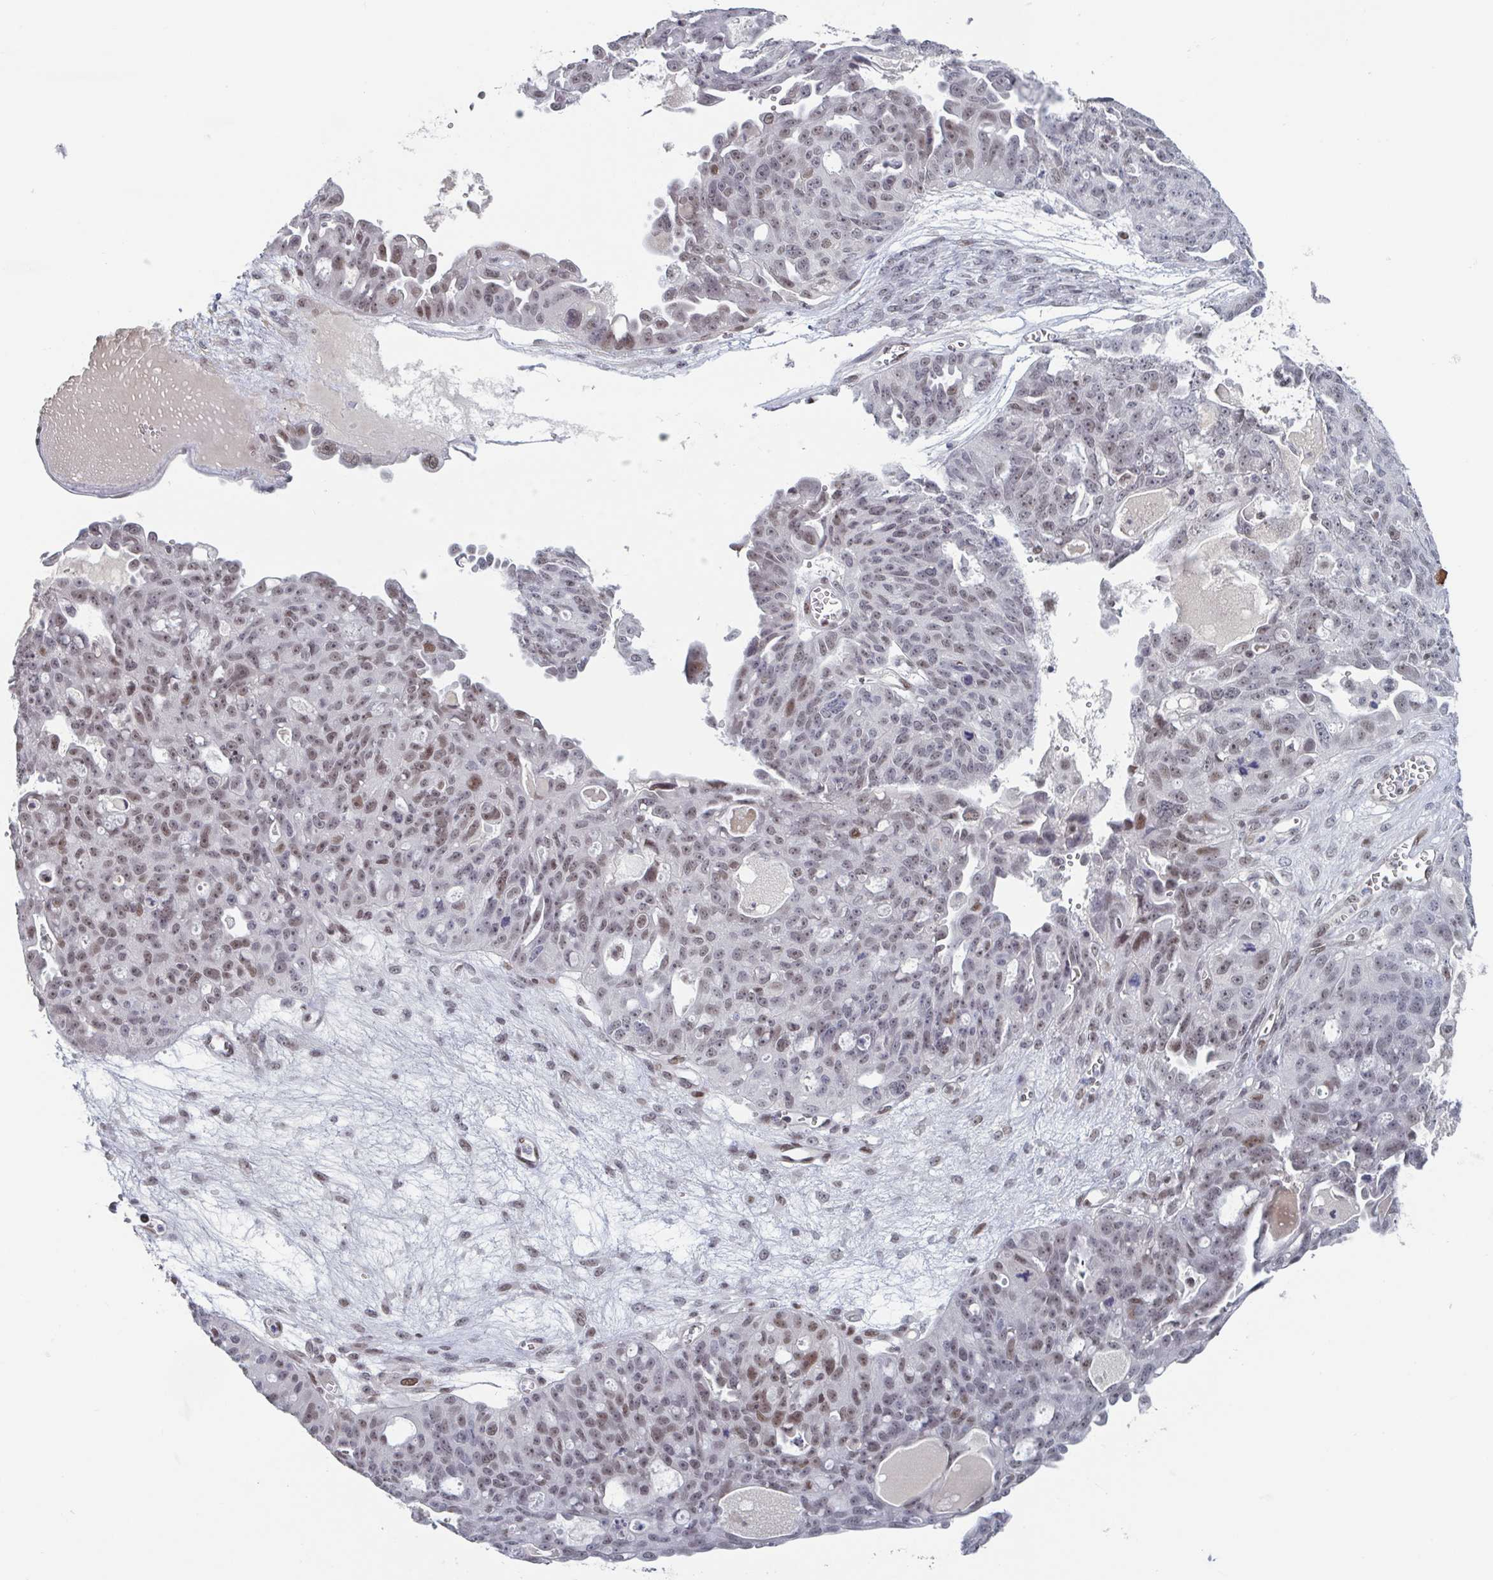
{"staining": {"intensity": "moderate", "quantity": "25%-75%", "location": "nuclear"}, "tissue": "ovarian cancer", "cell_type": "Tumor cells", "image_type": "cancer", "snomed": [{"axis": "morphology", "description": "Carcinoma, endometroid"}, {"axis": "topography", "description": "Ovary"}], "caption": "An image showing moderate nuclear staining in about 25%-75% of tumor cells in ovarian endometroid carcinoma, as visualized by brown immunohistochemical staining.", "gene": "BCL7B", "patient": {"sex": "female", "age": 70}}